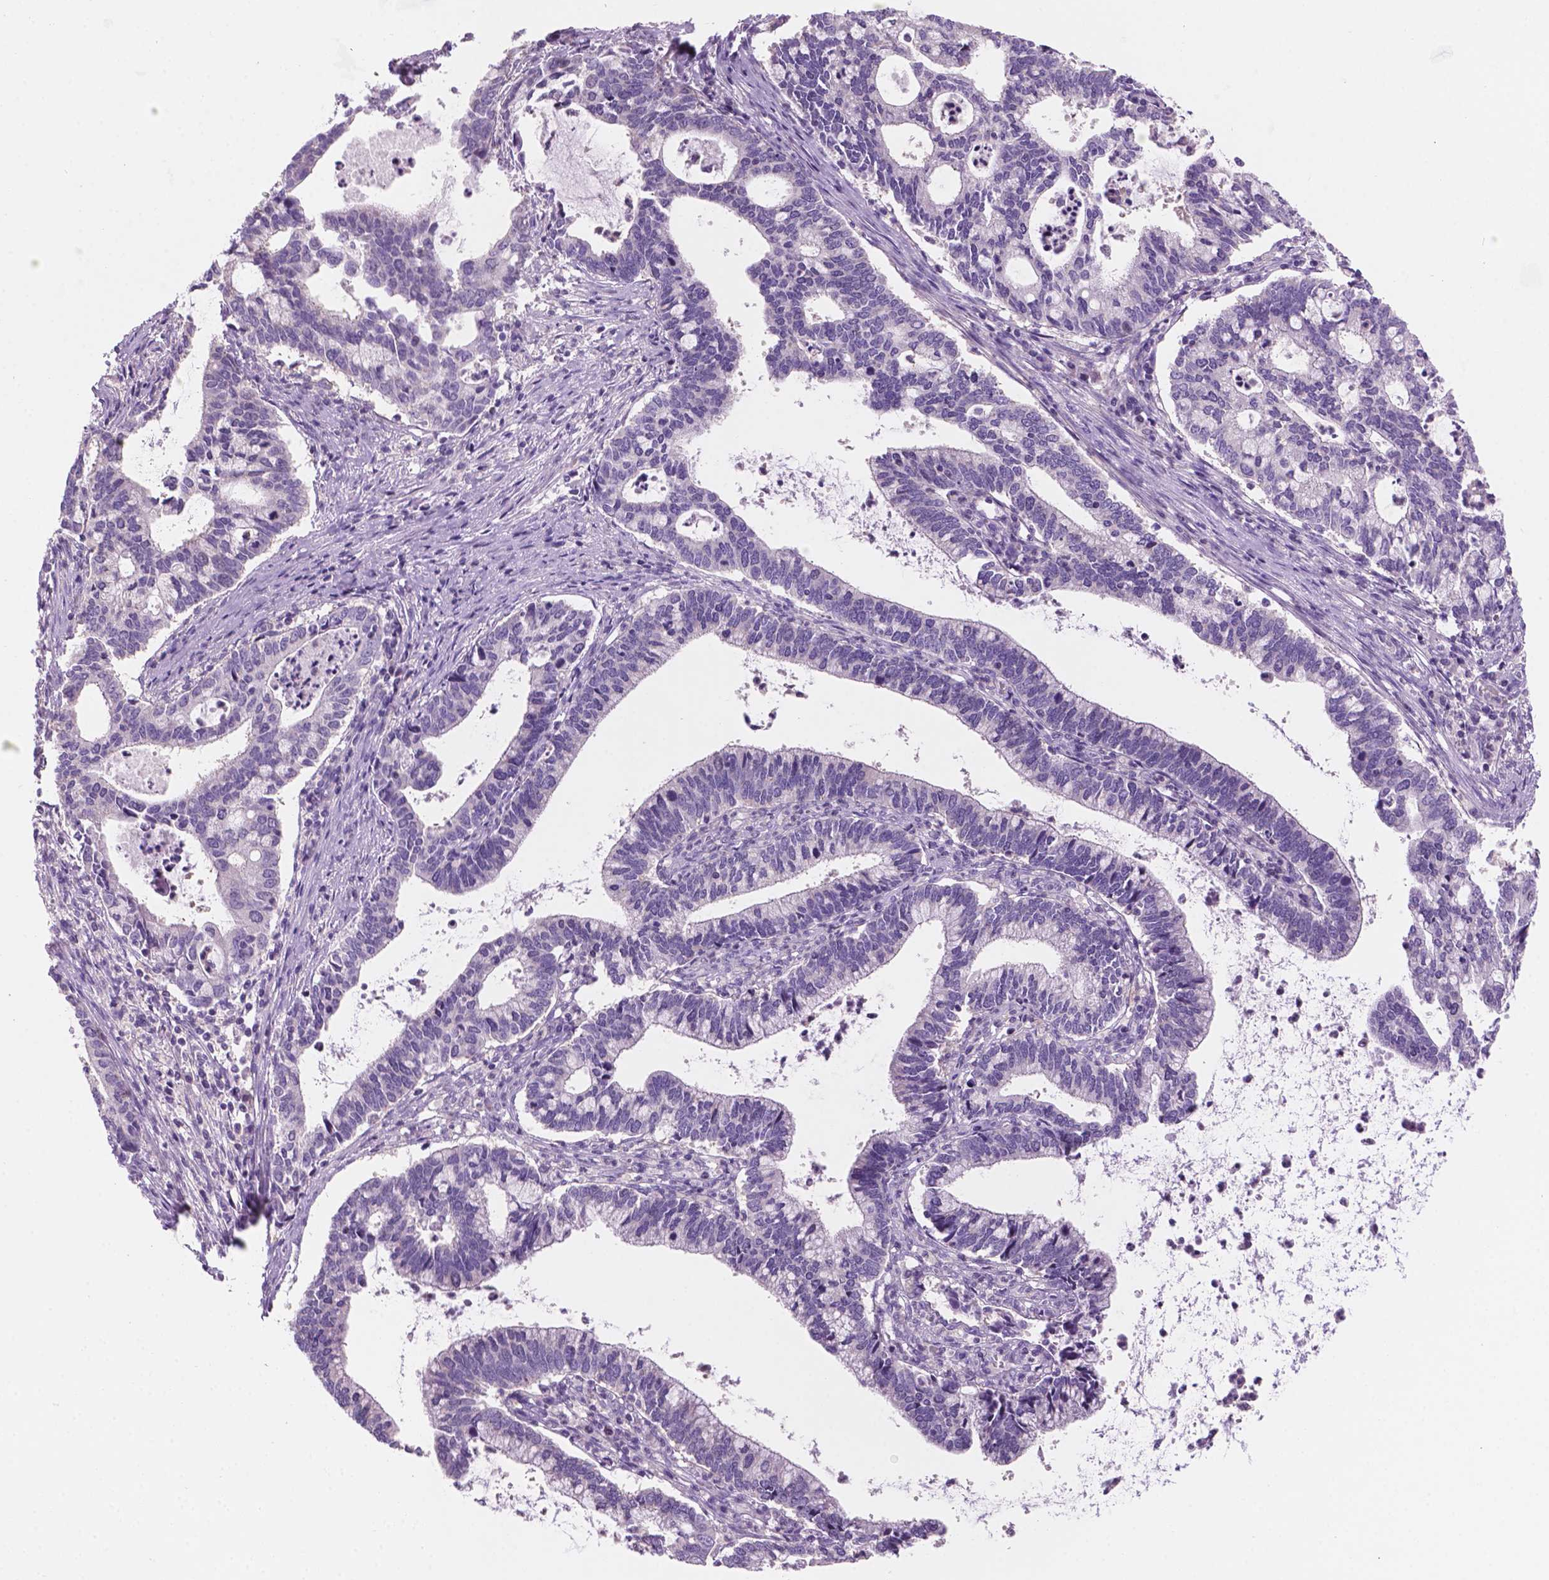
{"staining": {"intensity": "negative", "quantity": "none", "location": "none"}, "tissue": "cervical cancer", "cell_type": "Tumor cells", "image_type": "cancer", "snomed": [{"axis": "morphology", "description": "Adenocarcinoma, NOS"}, {"axis": "topography", "description": "Cervix"}], "caption": "IHC of cervical adenocarcinoma reveals no staining in tumor cells. (DAB (3,3'-diaminobenzidine) immunohistochemistry (IHC) with hematoxylin counter stain).", "gene": "SBSN", "patient": {"sex": "female", "age": 42}}